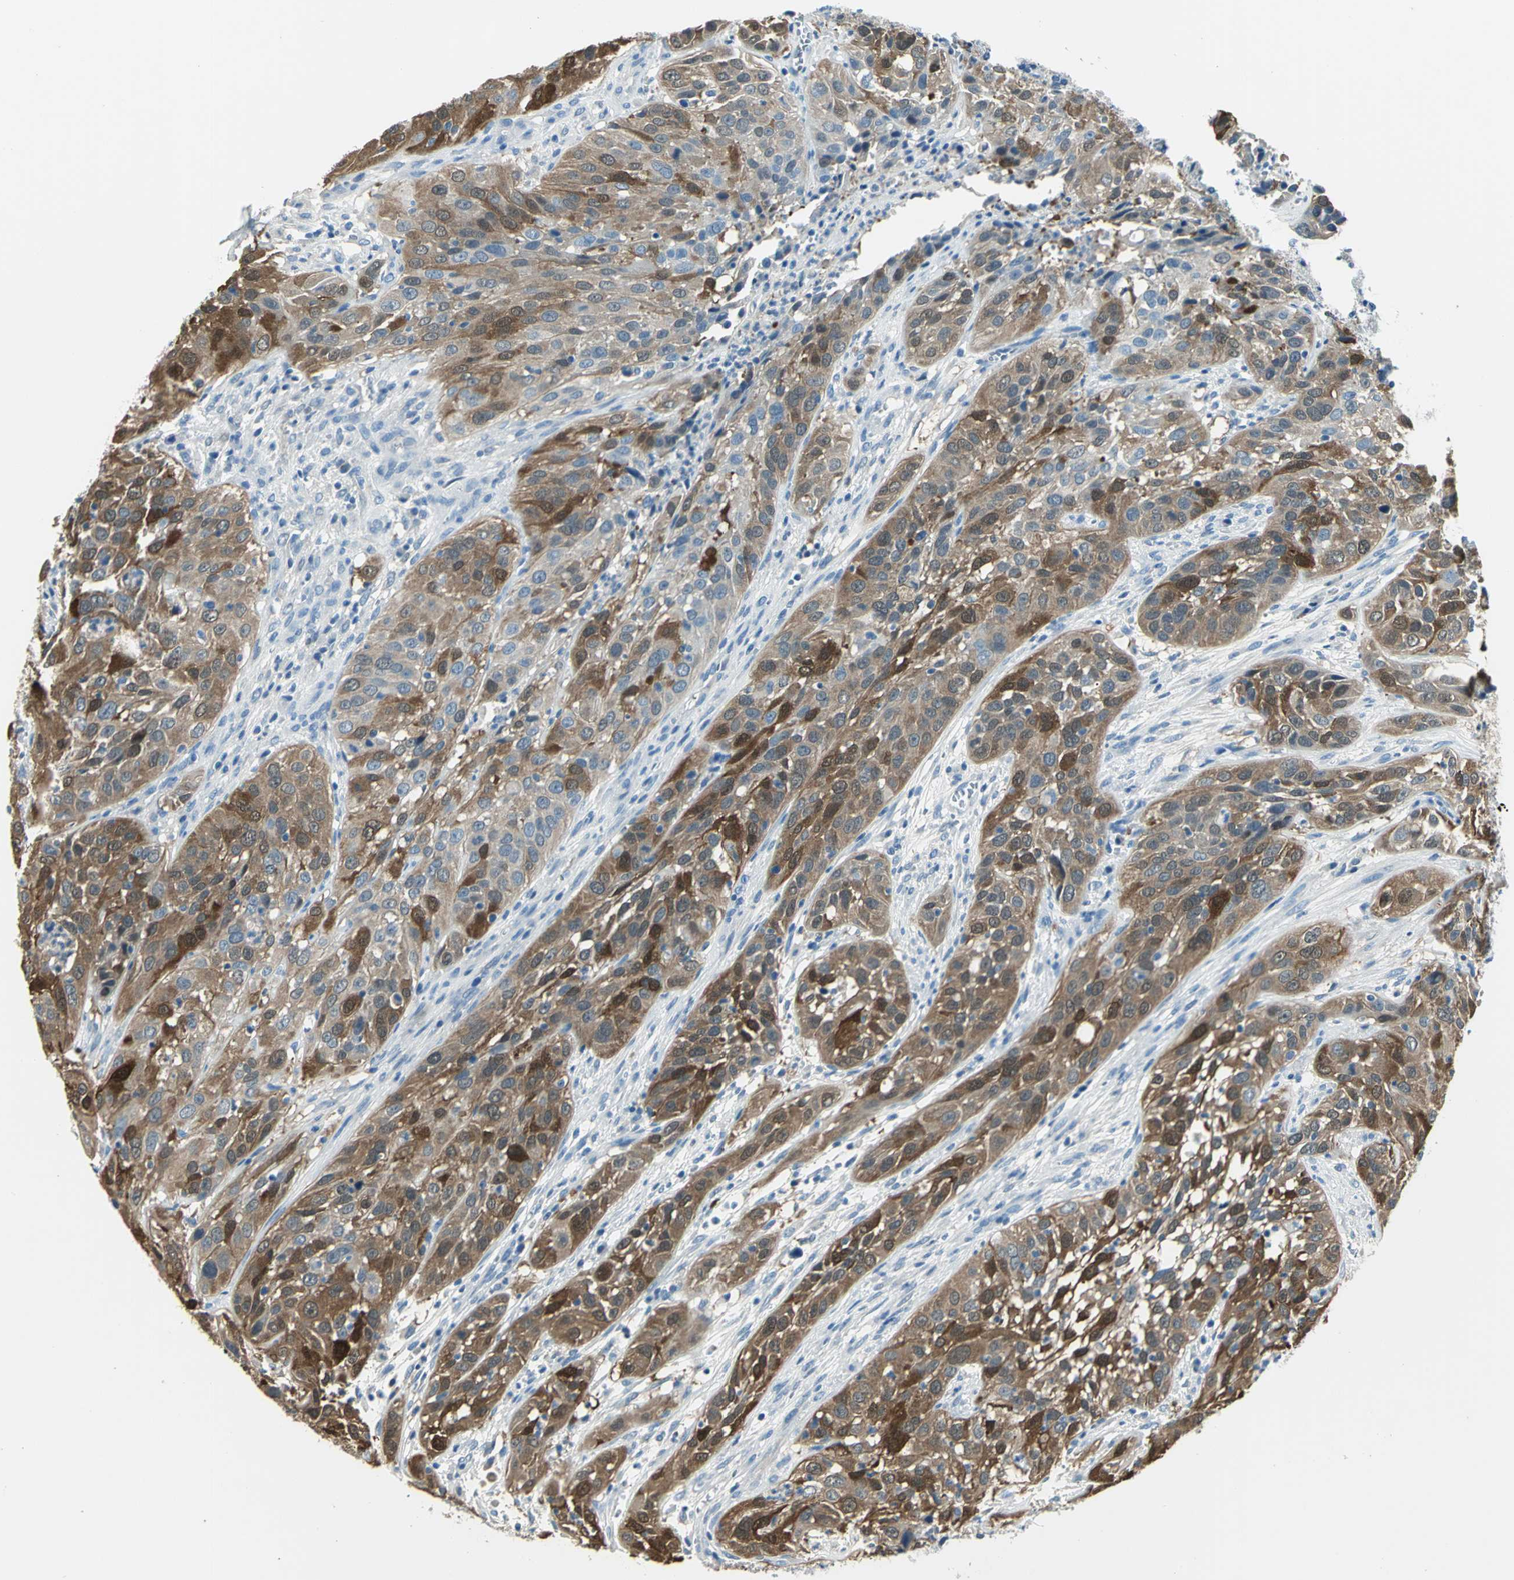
{"staining": {"intensity": "strong", "quantity": ">75%", "location": "cytoplasmic/membranous,nuclear"}, "tissue": "cervical cancer", "cell_type": "Tumor cells", "image_type": "cancer", "snomed": [{"axis": "morphology", "description": "Squamous cell carcinoma, NOS"}, {"axis": "topography", "description": "Cervix"}], "caption": "Immunohistochemical staining of human cervical cancer (squamous cell carcinoma) shows strong cytoplasmic/membranous and nuclear protein positivity in about >75% of tumor cells. (DAB (3,3'-diaminobenzidine) IHC with brightfield microscopy, high magnification).", "gene": "UCHL1", "patient": {"sex": "female", "age": 32}}